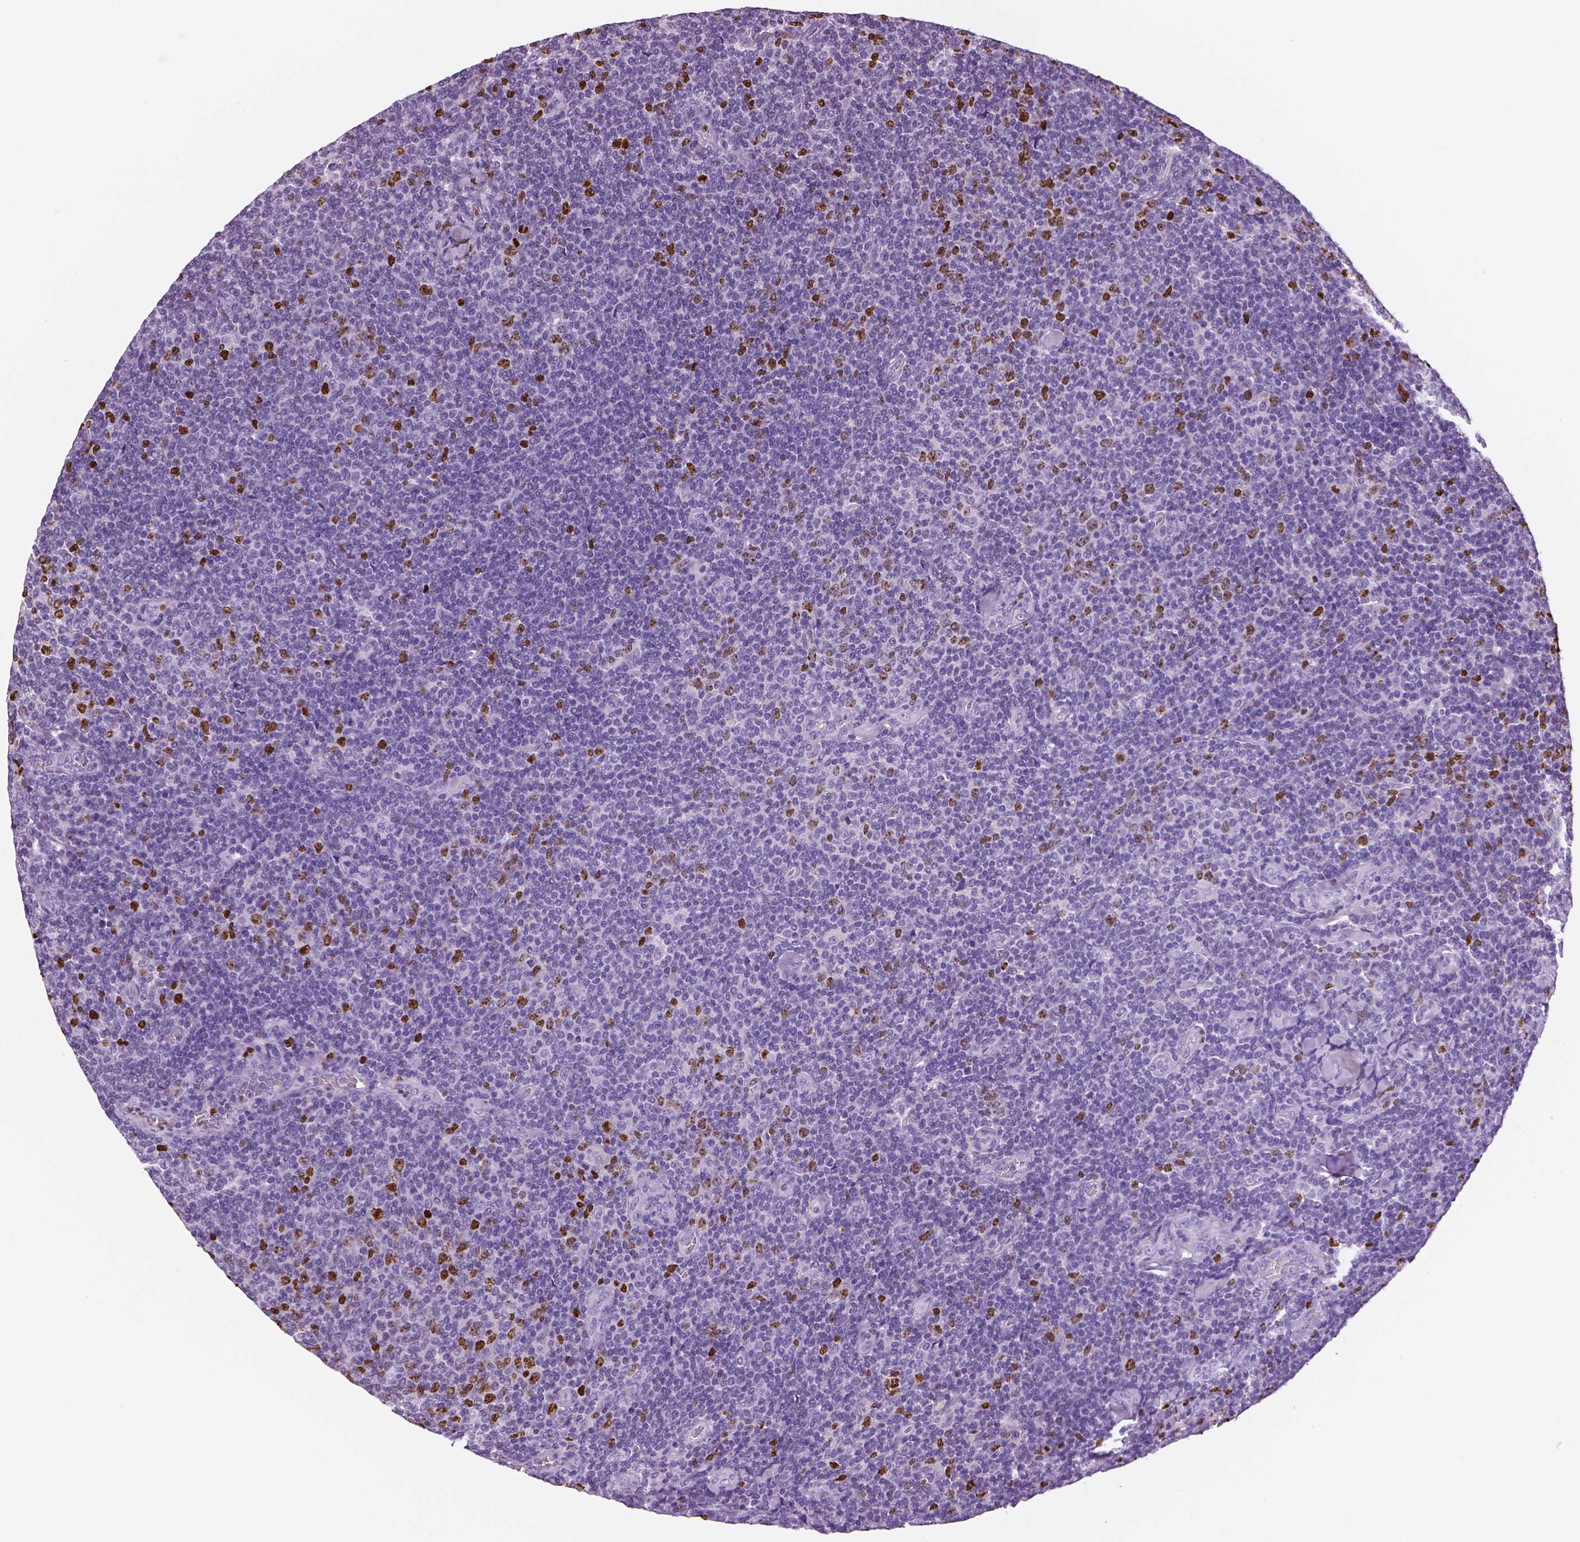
{"staining": {"intensity": "strong", "quantity": "<25%", "location": "nuclear"}, "tissue": "lymphoma", "cell_type": "Tumor cells", "image_type": "cancer", "snomed": [{"axis": "morphology", "description": "Malignant lymphoma, non-Hodgkin's type, Low grade"}, {"axis": "topography", "description": "Lymph node"}], "caption": "Protein staining of lymphoma tissue demonstrates strong nuclear staining in approximately <25% of tumor cells. Nuclei are stained in blue.", "gene": "MKI67", "patient": {"sex": "male", "age": 52}}